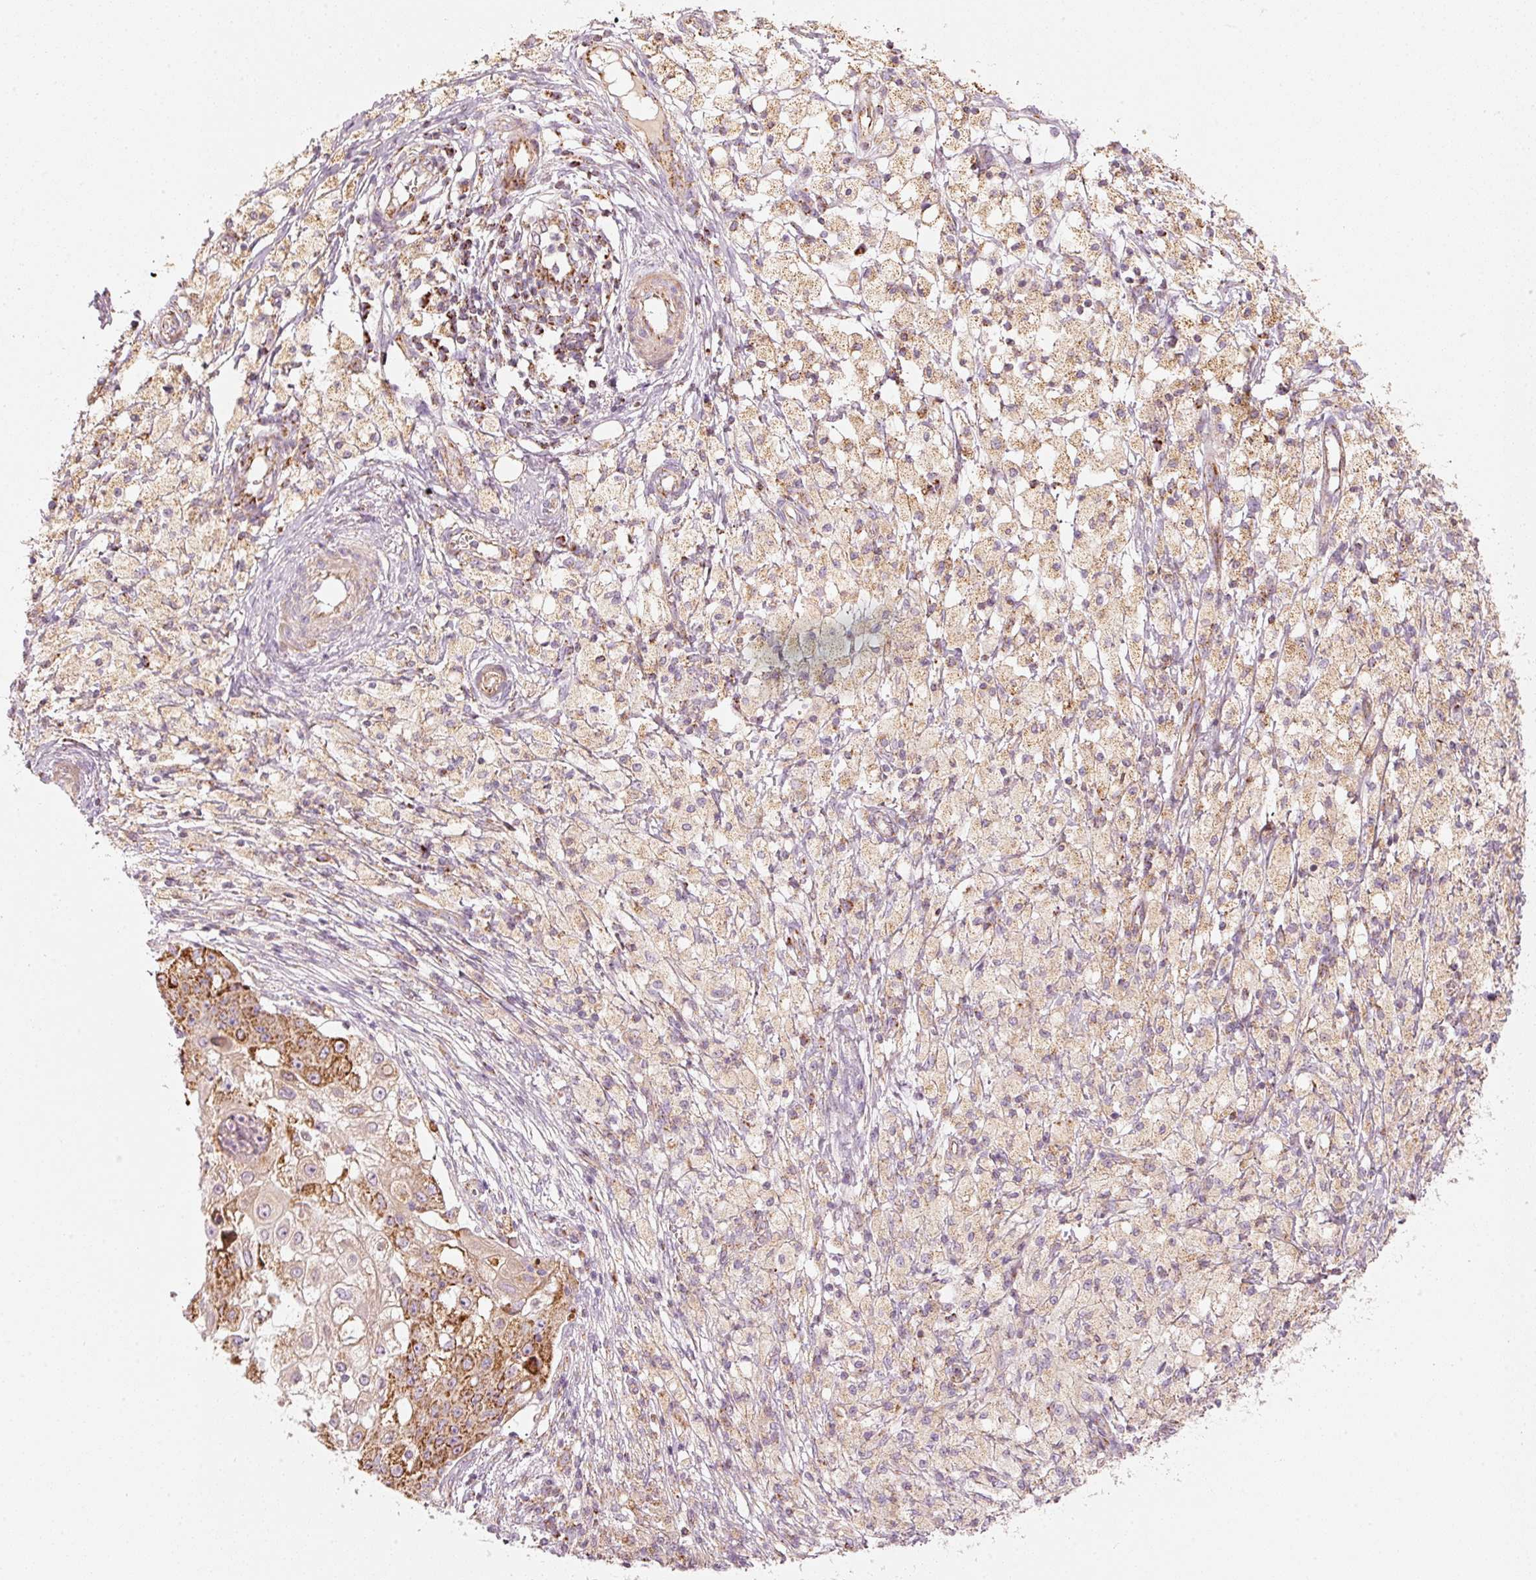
{"staining": {"intensity": "strong", "quantity": ">75%", "location": "cytoplasmic/membranous"}, "tissue": "ovarian cancer", "cell_type": "Tumor cells", "image_type": "cancer", "snomed": [{"axis": "morphology", "description": "Carcinoma, endometroid"}, {"axis": "topography", "description": "Ovary"}], "caption": "Protein staining displays strong cytoplasmic/membranous expression in approximately >75% of tumor cells in ovarian cancer (endometroid carcinoma).", "gene": "C17orf98", "patient": {"sex": "female", "age": 42}}